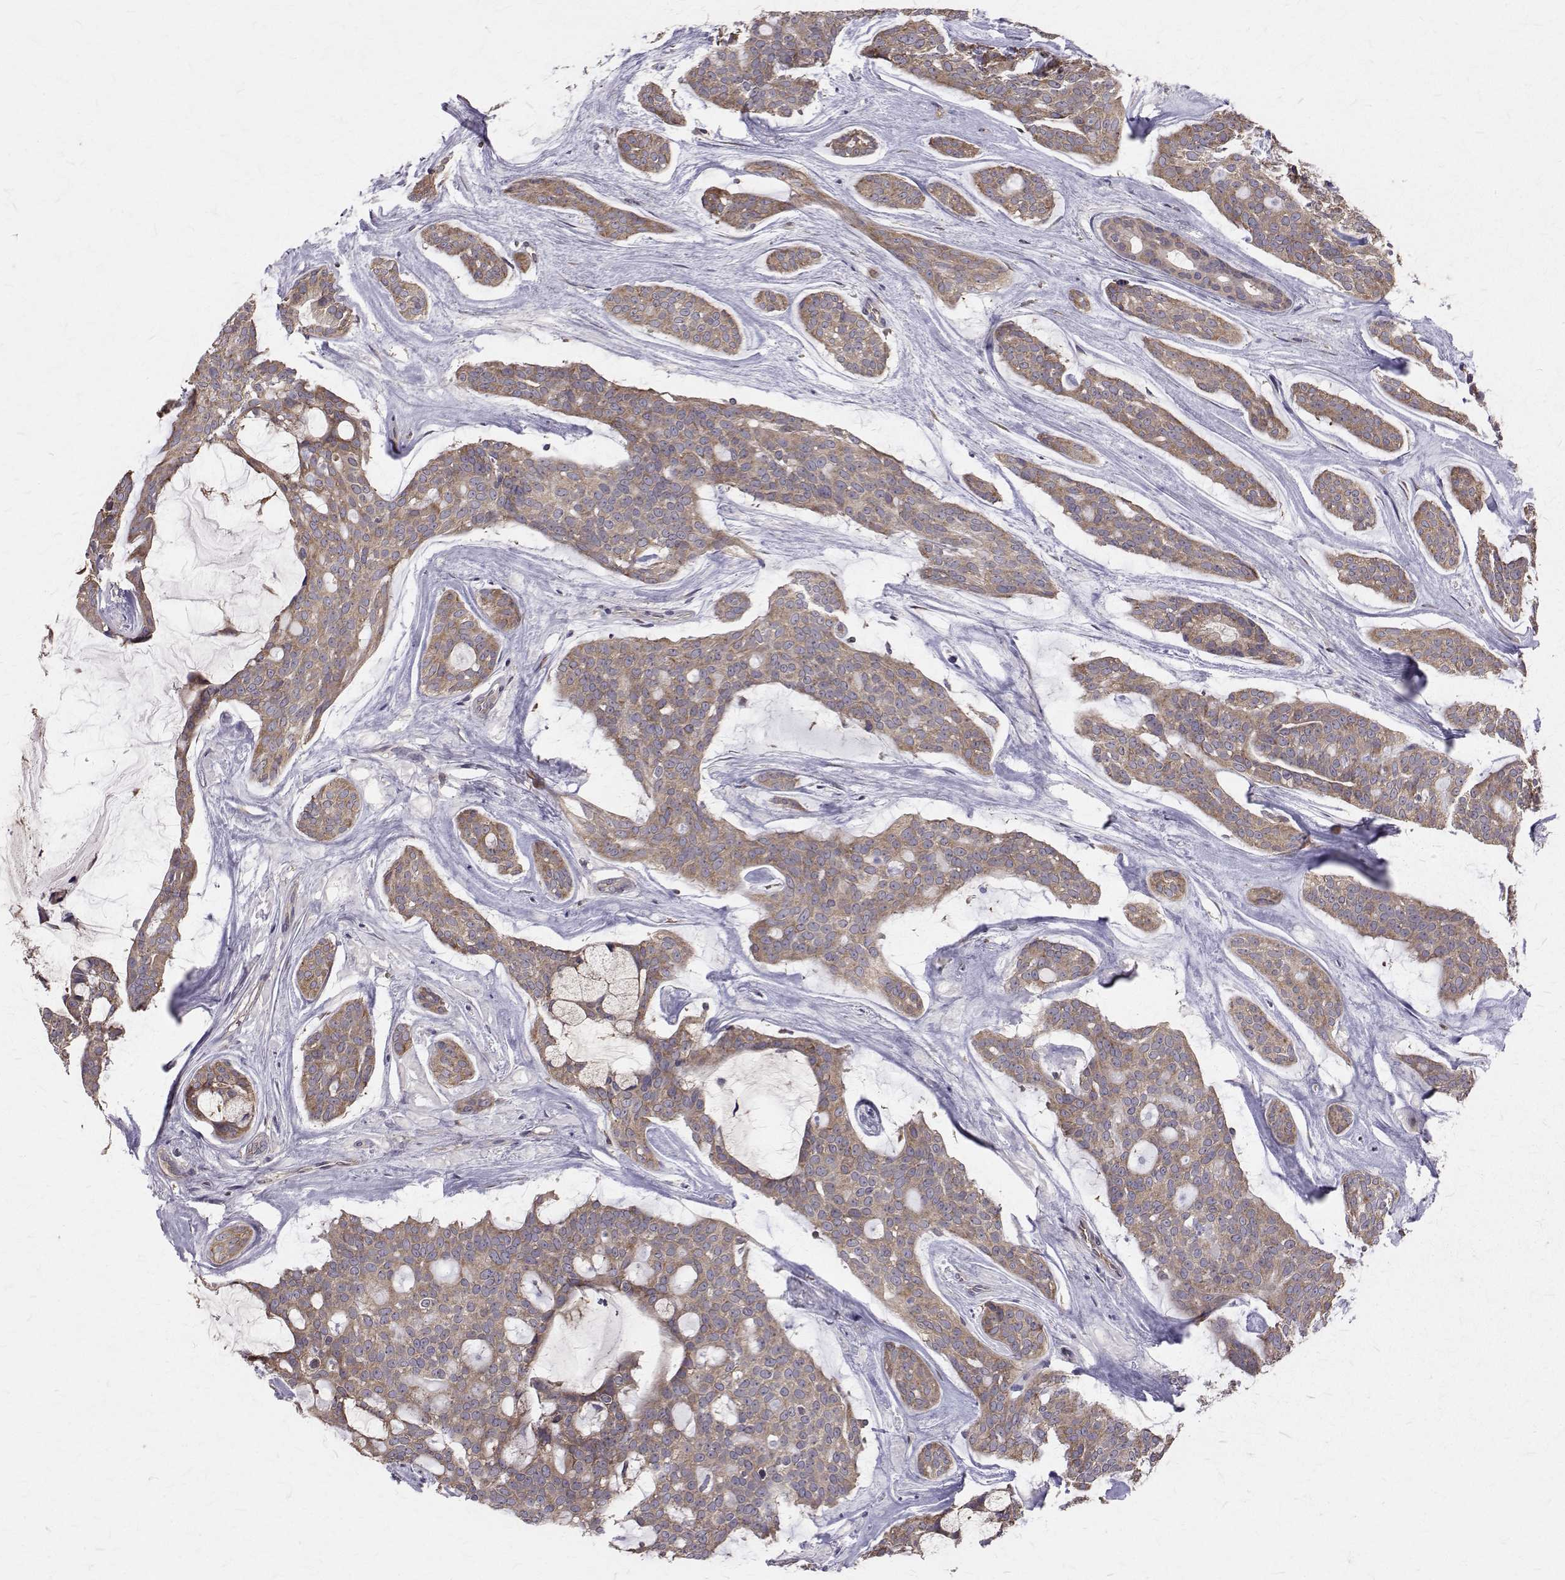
{"staining": {"intensity": "moderate", "quantity": ">75%", "location": "cytoplasmic/membranous"}, "tissue": "head and neck cancer", "cell_type": "Tumor cells", "image_type": "cancer", "snomed": [{"axis": "morphology", "description": "Adenocarcinoma, NOS"}, {"axis": "topography", "description": "Head-Neck"}], "caption": "High-magnification brightfield microscopy of head and neck cancer (adenocarcinoma) stained with DAB (brown) and counterstained with hematoxylin (blue). tumor cells exhibit moderate cytoplasmic/membranous staining is present in approximately>75% of cells.", "gene": "FARSB", "patient": {"sex": "male", "age": 66}}